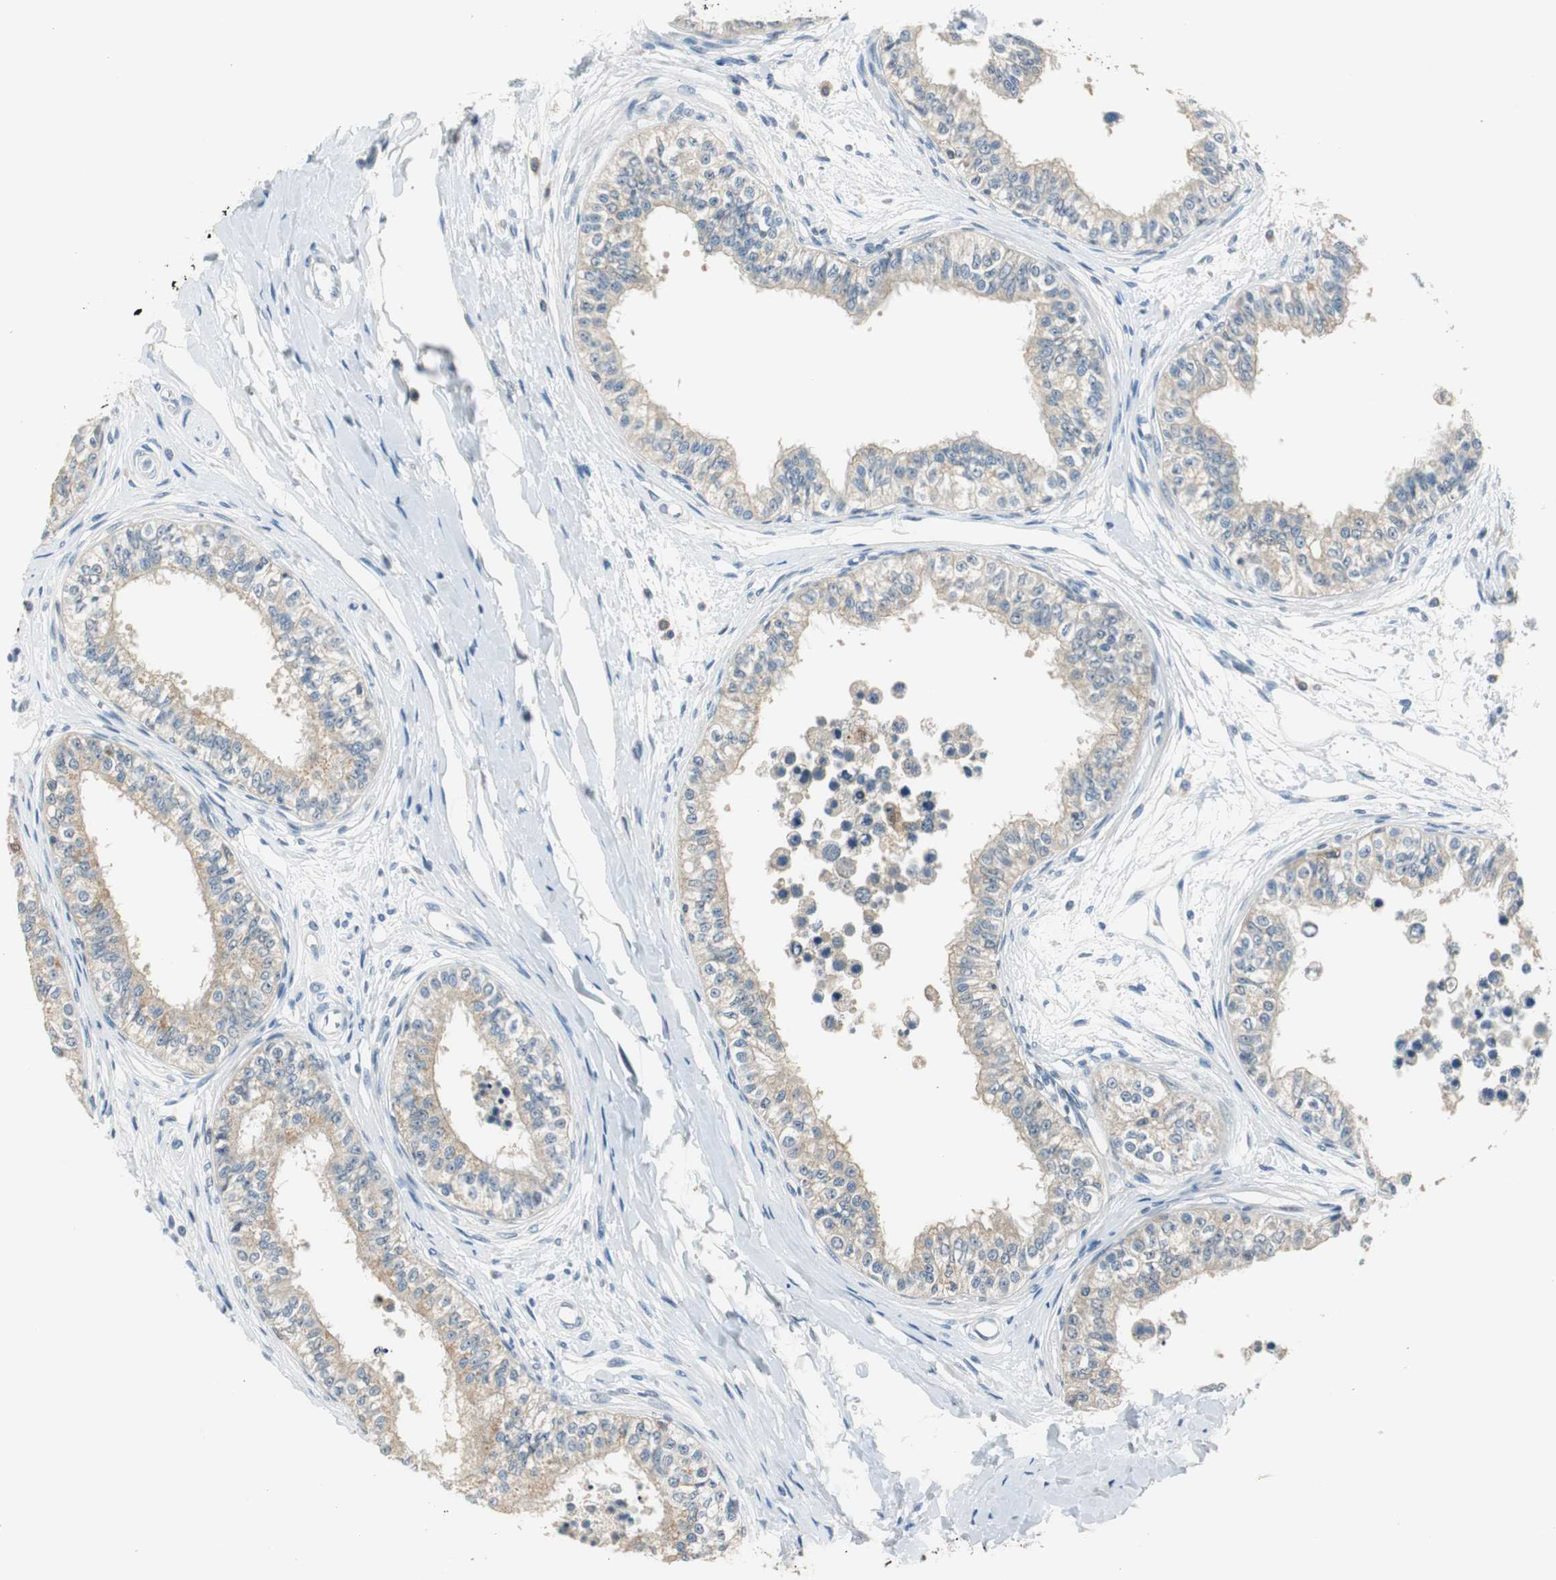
{"staining": {"intensity": "weak", "quantity": ">75%", "location": "cytoplasmic/membranous"}, "tissue": "epididymis", "cell_type": "Glandular cells", "image_type": "normal", "snomed": [{"axis": "morphology", "description": "Normal tissue, NOS"}, {"axis": "morphology", "description": "Adenocarcinoma, metastatic, NOS"}, {"axis": "topography", "description": "Testis"}, {"axis": "topography", "description": "Epididymis"}], "caption": "This image exhibits immunohistochemistry (IHC) staining of normal epididymis, with low weak cytoplasmic/membranous staining in approximately >75% of glandular cells.", "gene": "MSTO1", "patient": {"sex": "male", "age": 26}}